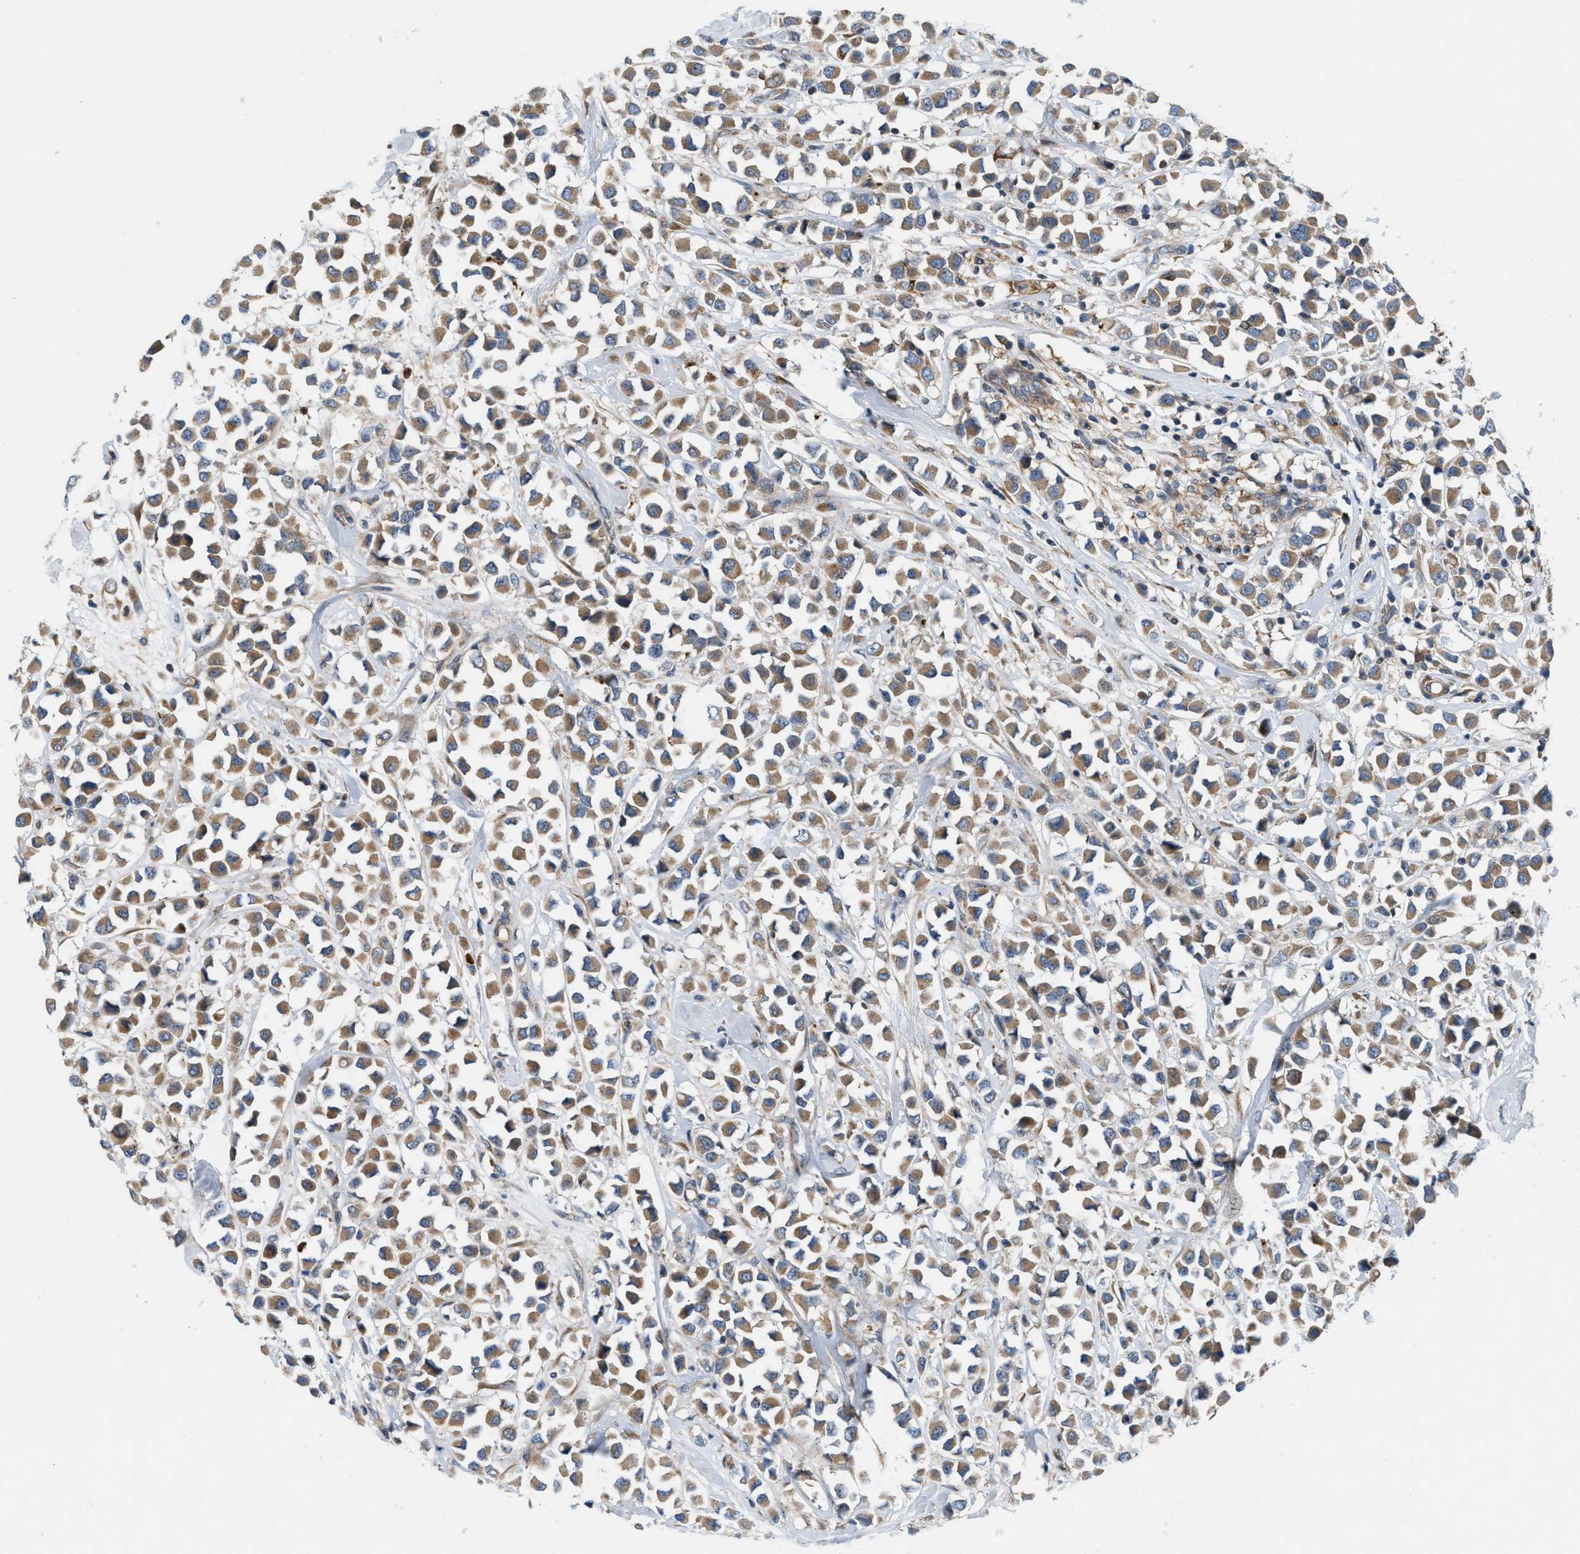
{"staining": {"intensity": "moderate", "quantity": ">75%", "location": "cytoplasmic/membranous"}, "tissue": "breast cancer", "cell_type": "Tumor cells", "image_type": "cancer", "snomed": [{"axis": "morphology", "description": "Duct carcinoma"}, {"axis": "topography", "description": "Breast"}], "caption": "A histopathology image of breast cancer (infiltrating ductal carcinoma) stained for a protein reveals moderate cytoplasmic/membranous brown staining in tumor cells. The protein of interest is shown in brown color, while the nuclei are stained blue.", "gene": "CYB5D1", "patient": {"sex": "female", "age": 61}}